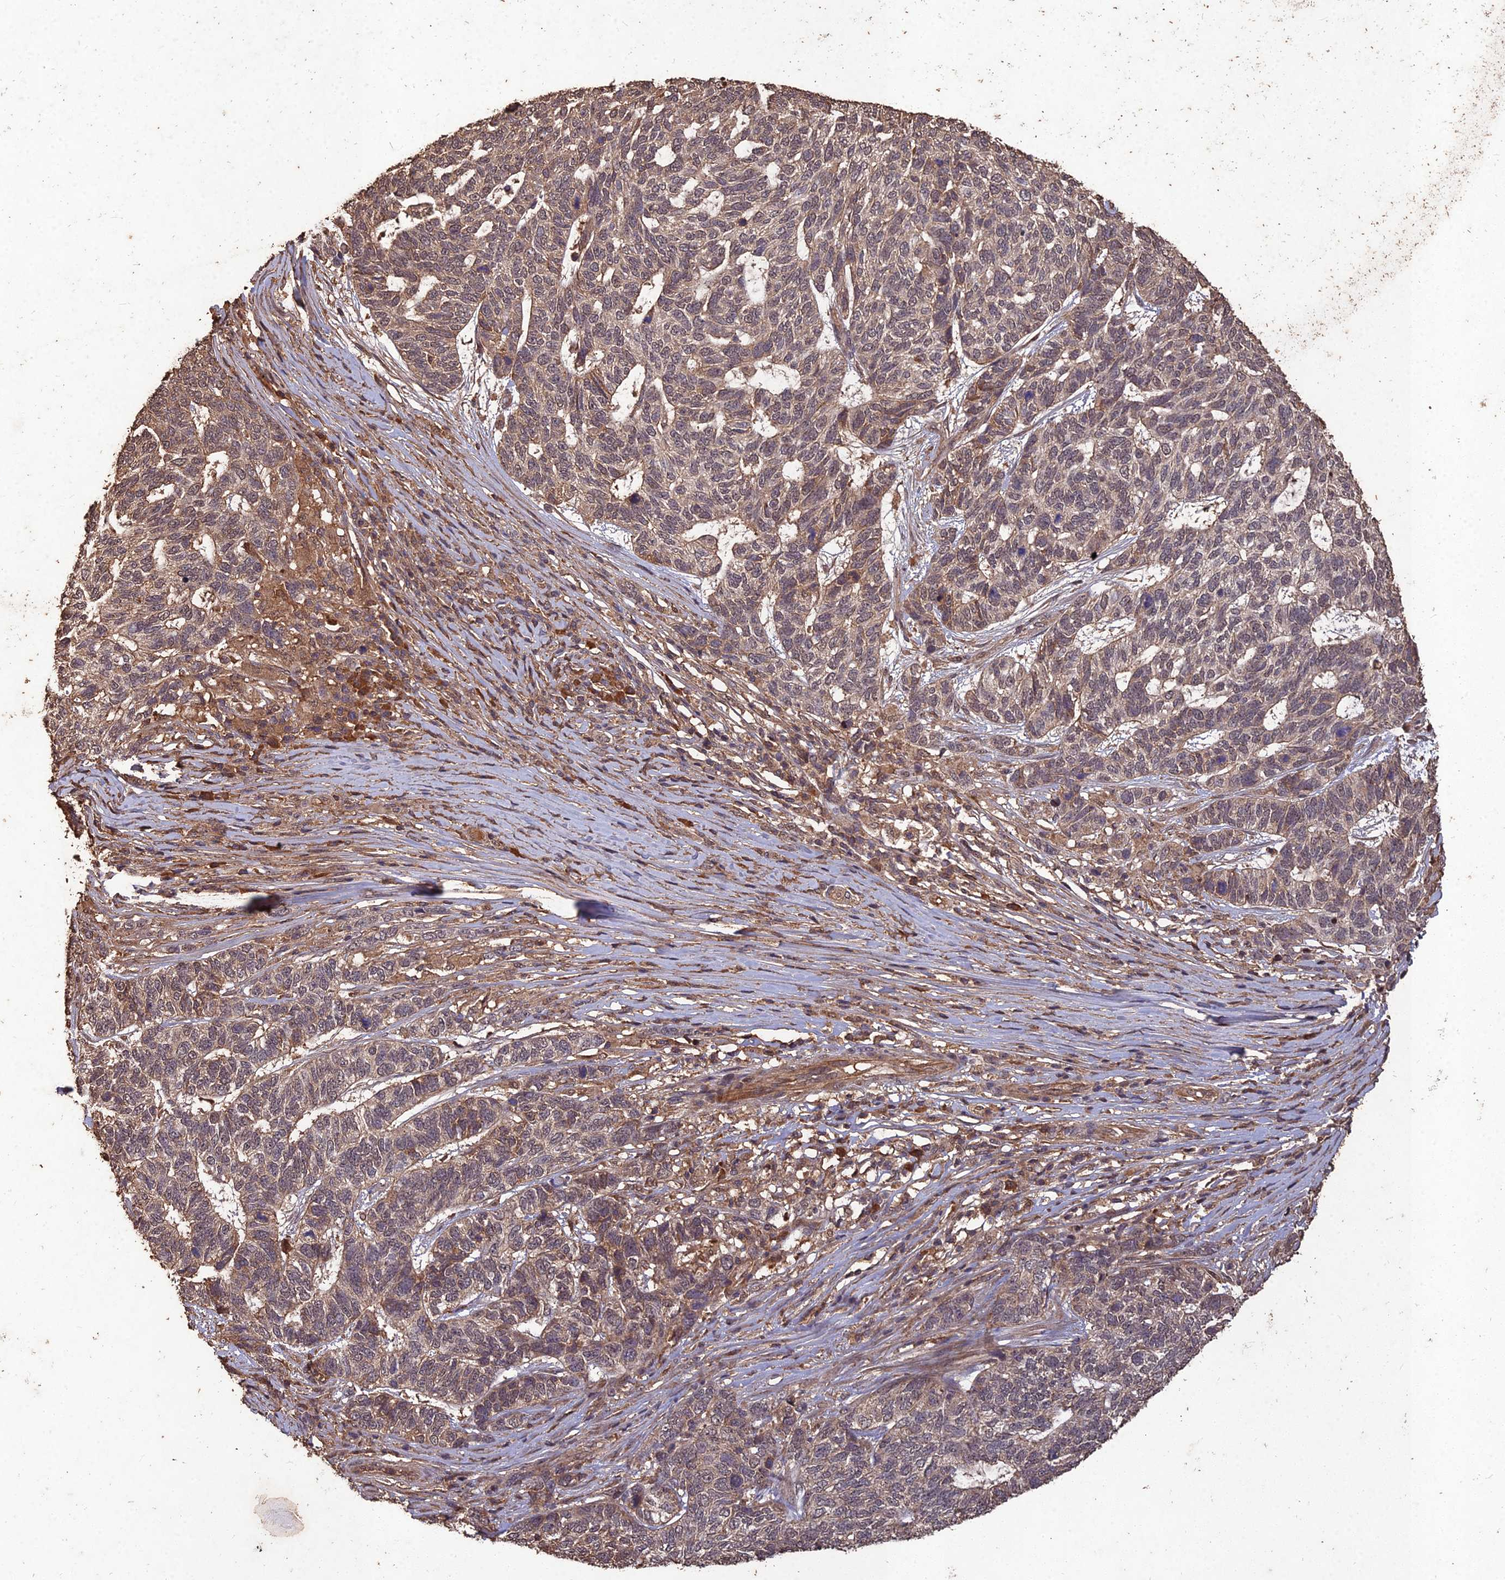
{"staining": {"intensity": "weak", "quantity": "25%-75%", "location": "cytoplasmic/membranous"}, "tissue": "skin cancer", "cell_type": "Tumor cells", "image_type": "cancer", "snomed": [{"axis": "morphology", "description": "Basal cell carcinoma"}, {"axis": "topography", "description": "Skin"}], "caption": "Skin cancer stained with a brown dye exhibits weak cytoplasmic/membranous positive positivity in approximately 25%-75% of tumor cells.", "gene": "SYMPK", "patient": {"sex": "female", "age": 65}}